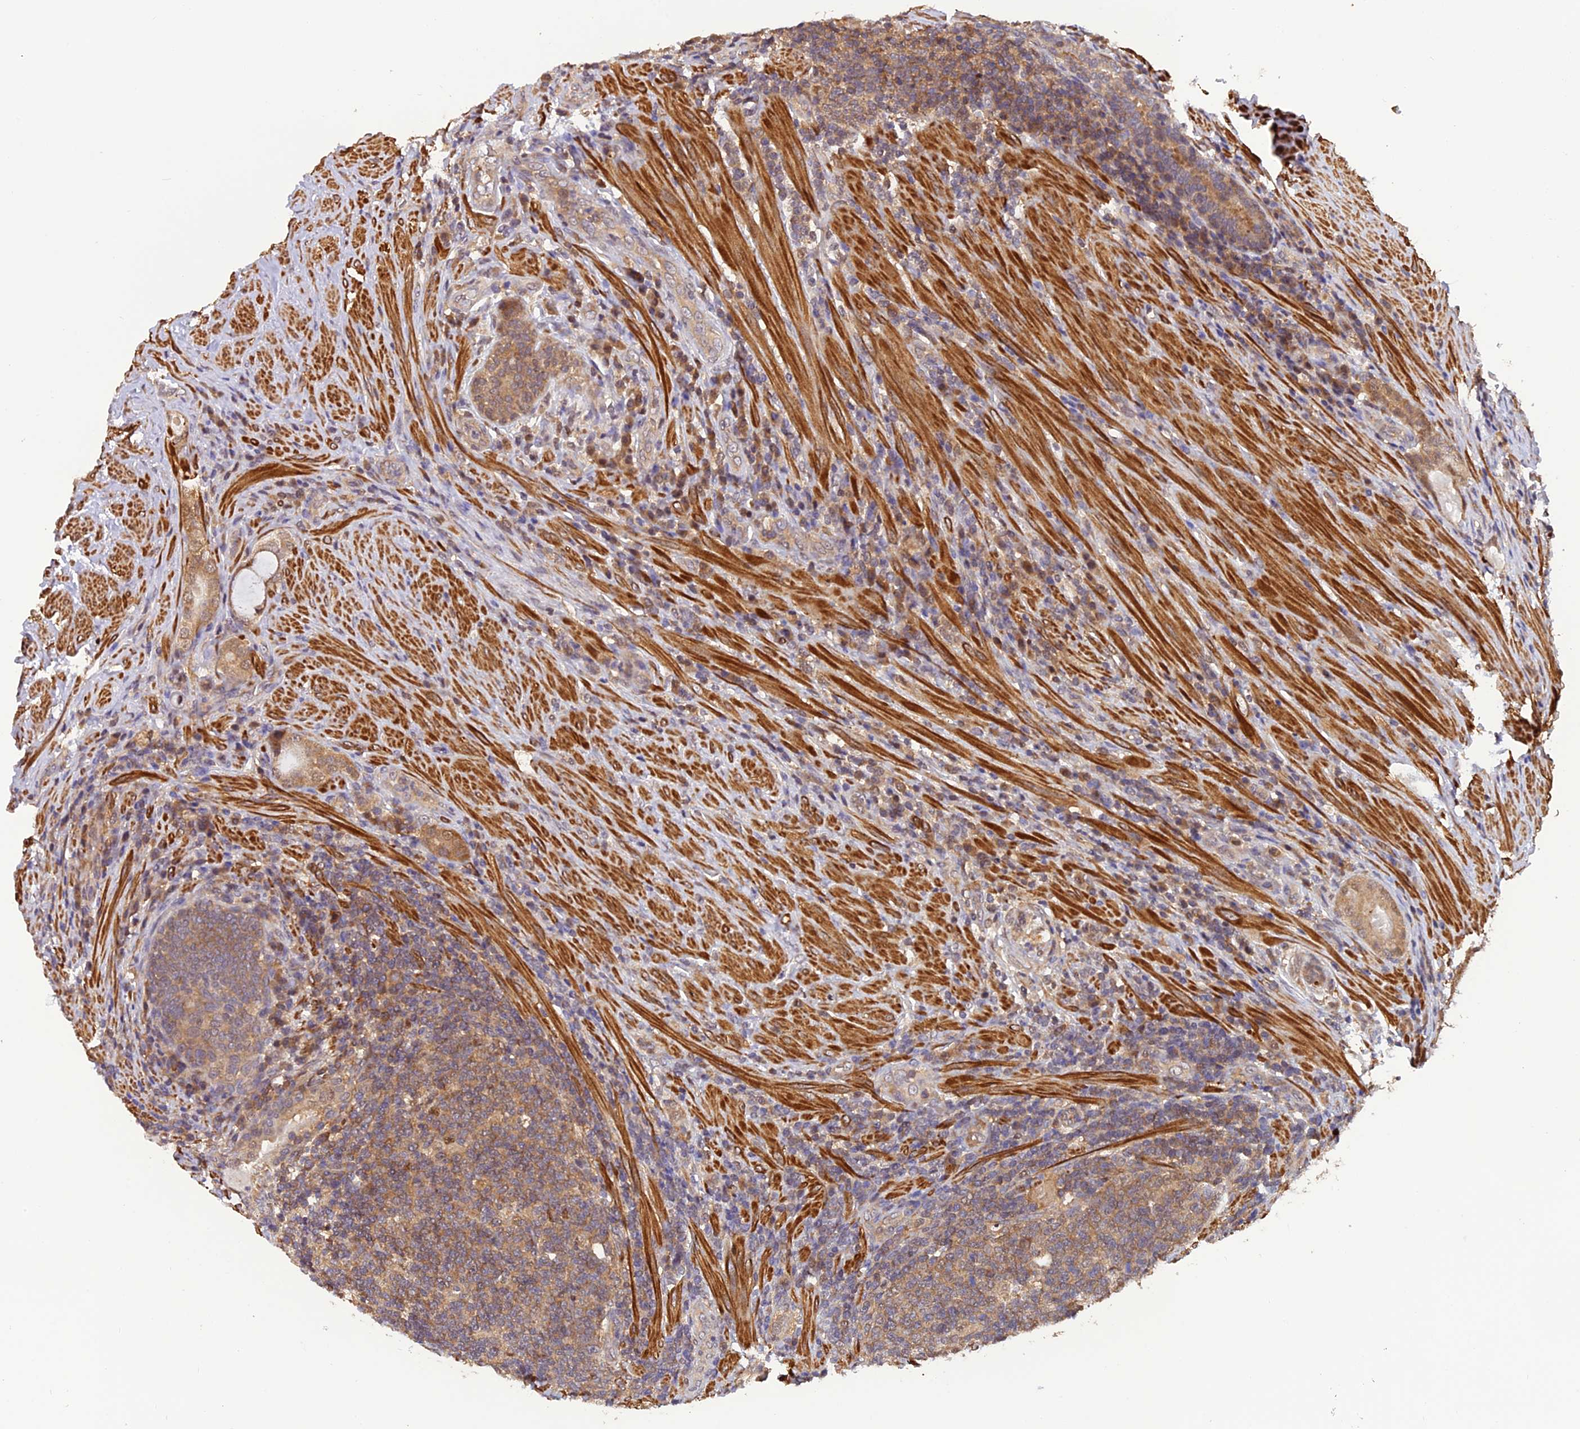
{"staining": {"intensity": "weak", "quantity": ">75%", "location": "cytoplasmic/membranous"}, "tissue": "prostate cancer", "cell_type": "Tumor cells", "image_type": "cancer", "snomed": [{"axis": "morphology", "description": "Adenocarcinoma, Low grade"}, {"axis": "topography", "description": "Prostate"}], "caption": "DAB immunohistochemical staining of human adenocarcinoma (low-grade) (prostate) demonstrates weak cytoplasmic/membranous protein staining in approximately >75% of tumor cells.", "gene": "PSMB3", "patient": {"sex": "male", "age": 68}}